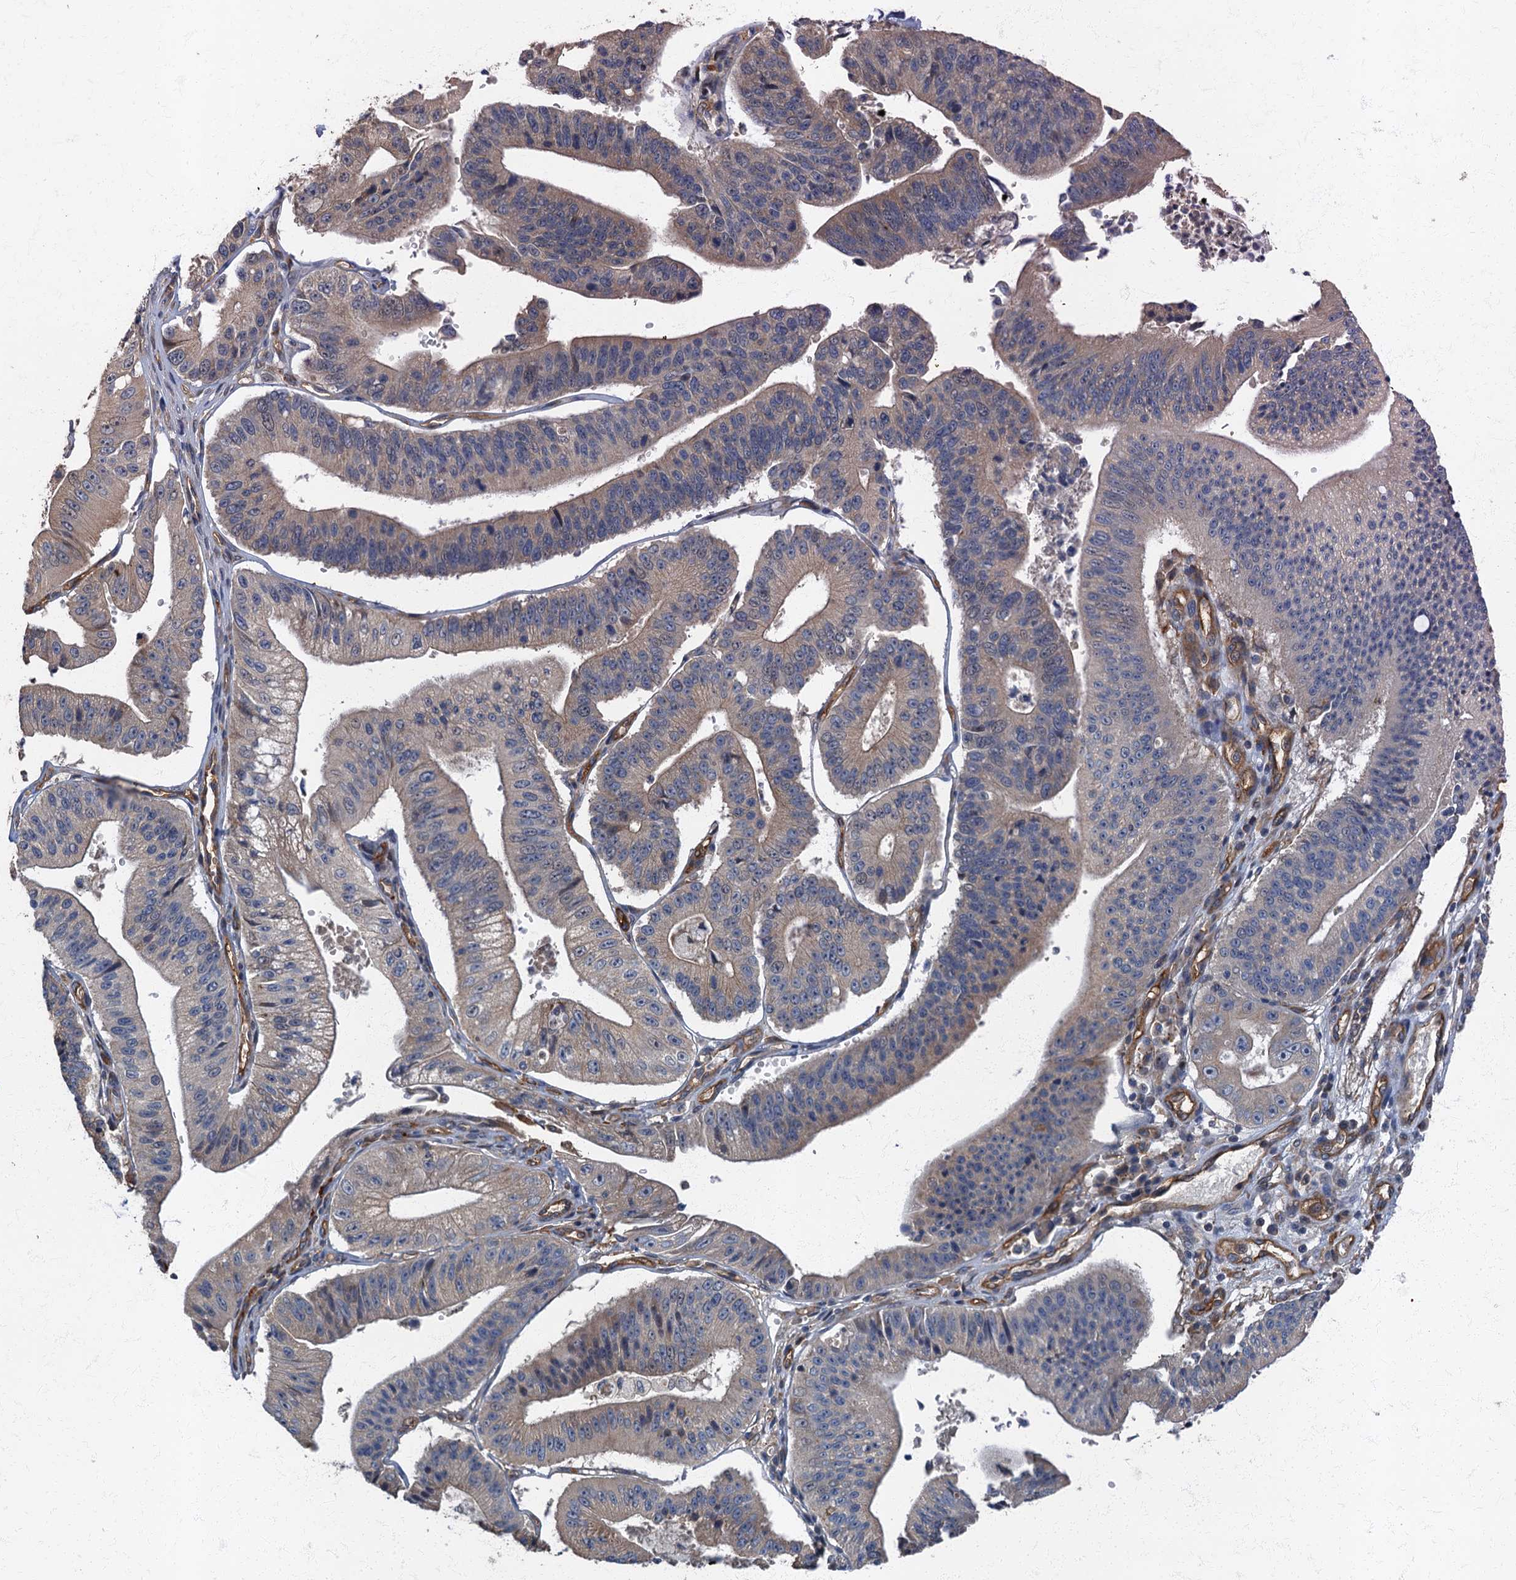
{"staining": {"intensity": "weak", "quantity": "25%-75%", "location": "cytoplasmic/membranous"}, "tissue": "stomach cancer", "cell_type": "Tumor cells", "image_type": "cancer", "snomed": [{"axis": "morphology", "description": "Adenocarcinoma, NOS"}, {"axis": "topography", "description": "Stomach"}], "caption": "IHC (DAB (3,3'-diaminobenzidine)) staining of stomach cancer (adenocarcinoma) displays weak cytoplasmic/membranous protein positivity in about 25%-75% of tumor cells.", "gene": "ARL11", "patient": {"sex": "male", "age": 59}}